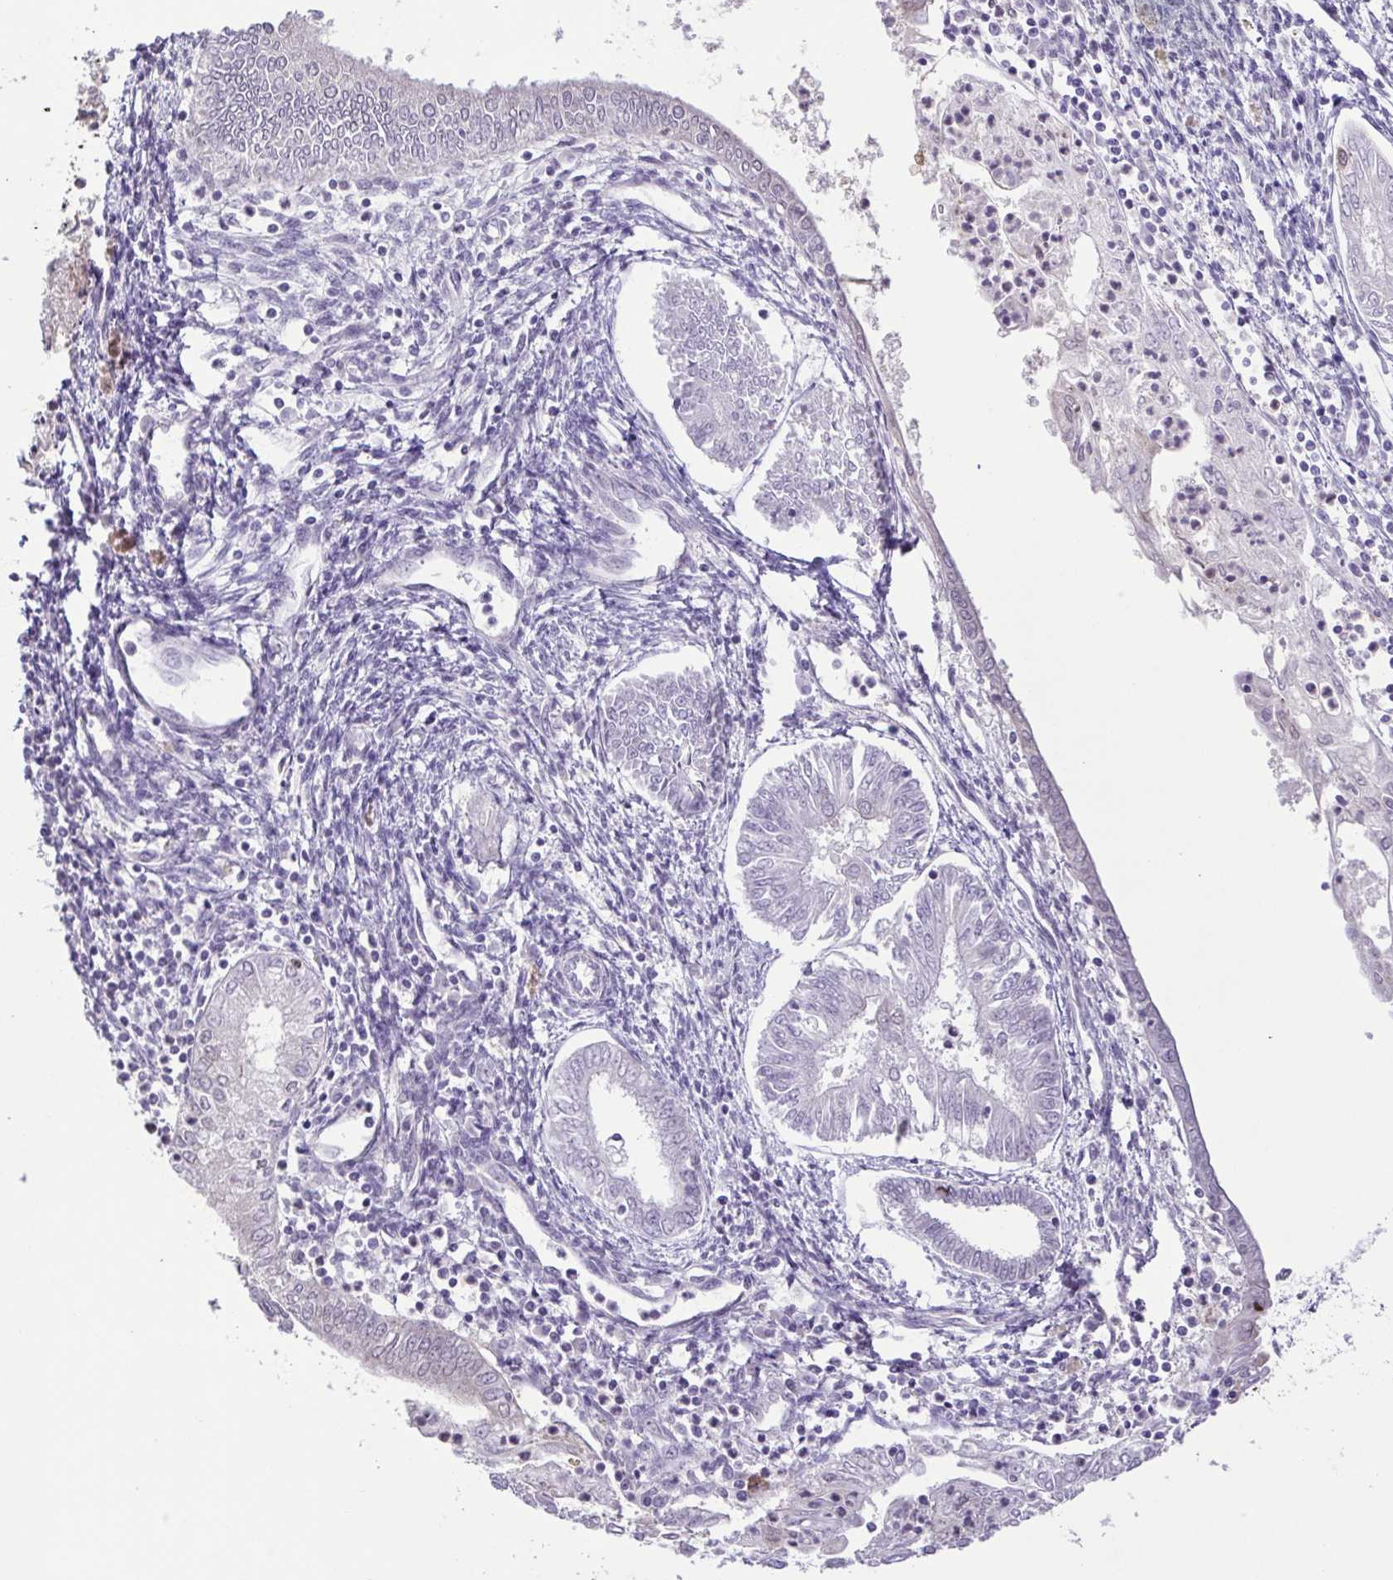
{"staining": {"intensity": "negative", "quantity": "none", "location": "none"}, "tissue": "endometrial cancer", "cell_type": "Tumor cells", "image_type": "cancer", "snomed": [{"axis": "morphology", "description": "Adenocarcinoma, NOS"}, {"axis": "topography", "description": "Endometrium"}], "caption": "A histopathology image of endometrial cancer (adenocarcinoma) stained for a protein exhibits no brown staining in tumor cells.", "gene": "IL1RN", "patient": {"sex": "female", "age": 68}}